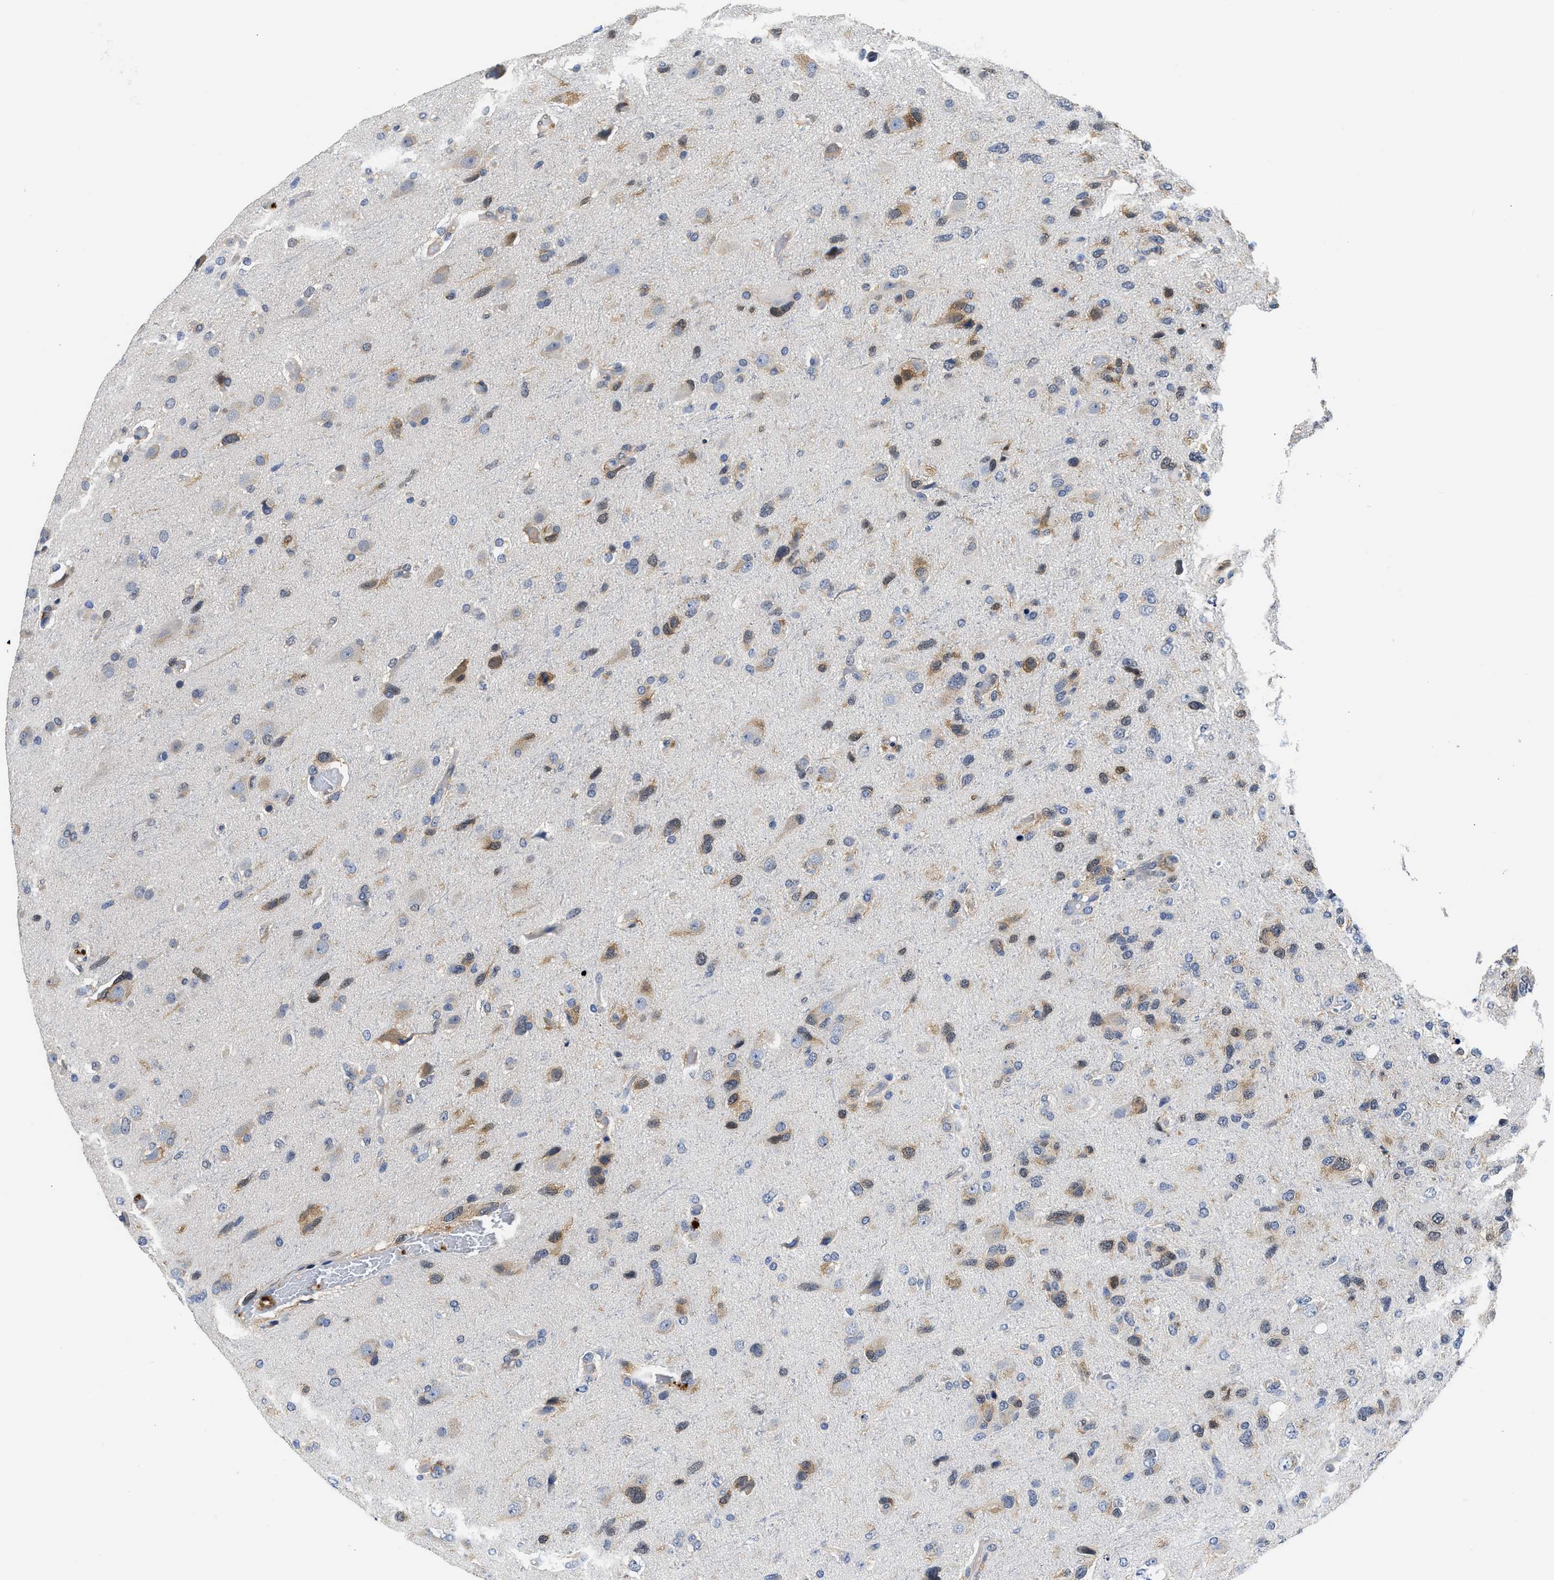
{"staining": {"intensity": "moderate", "quantity": "25%-75%", "location": "cytoplasmic/membranous,nuclear"}, "tissue": "glioma", "cell_type": "Tumor cells", "image_type": "cancer", "snomed": [{"axis": "morphology", "description": "Glioma, malignant, High grade"}, {"axis": "topography", "description": "Brain"}], "caption": "Glioma stained with a brown dye displays moderate cytoplasmic/membranous and nuclear positive staining in approximately 25%-75% of tumor cells.", "gene": "XPO5", "patient": {"sex": "female", "age": 58}}